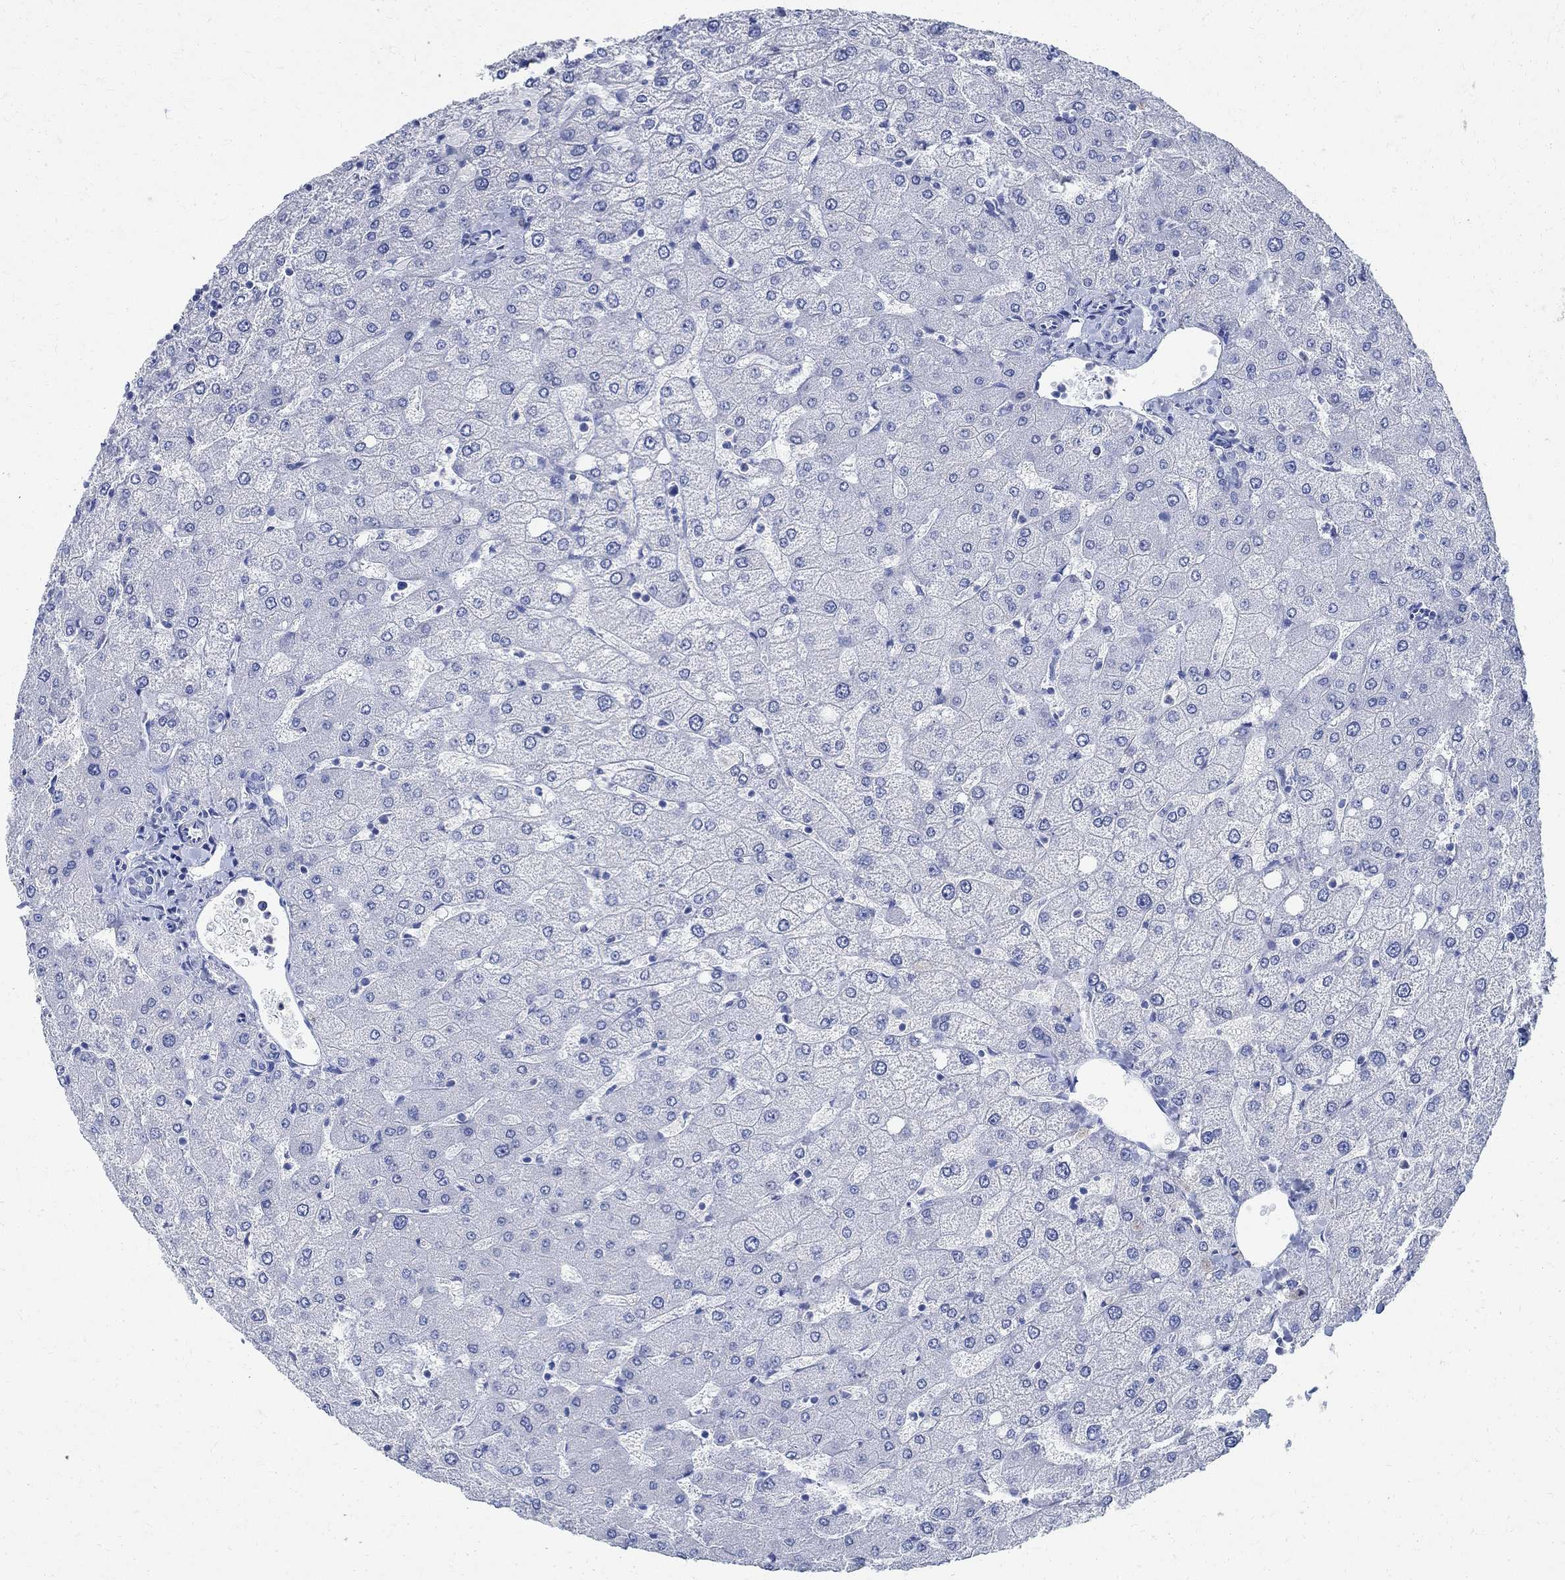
{"staining": {"intensity": "negative", "quantity": "none", "location": "none"}, "tissue": "liver", "cell_type": "Cholangiocytes", "image_type": "normal", "snomed": [{"axis": "morphology", "description": "Normal tissue, NOS"}, {"axis": "topography", "description": "Liver"}], "caption": "Protein analysis of benign liver exhibits no significant positivity in cholangiocytes. (DAB (3,3'-diaminobenzidine) immunohistochemistry (IHC) with hematoxylin counter stain).", "gene": "TMEM221", "patient": {"sex": "female", "age": 54}}